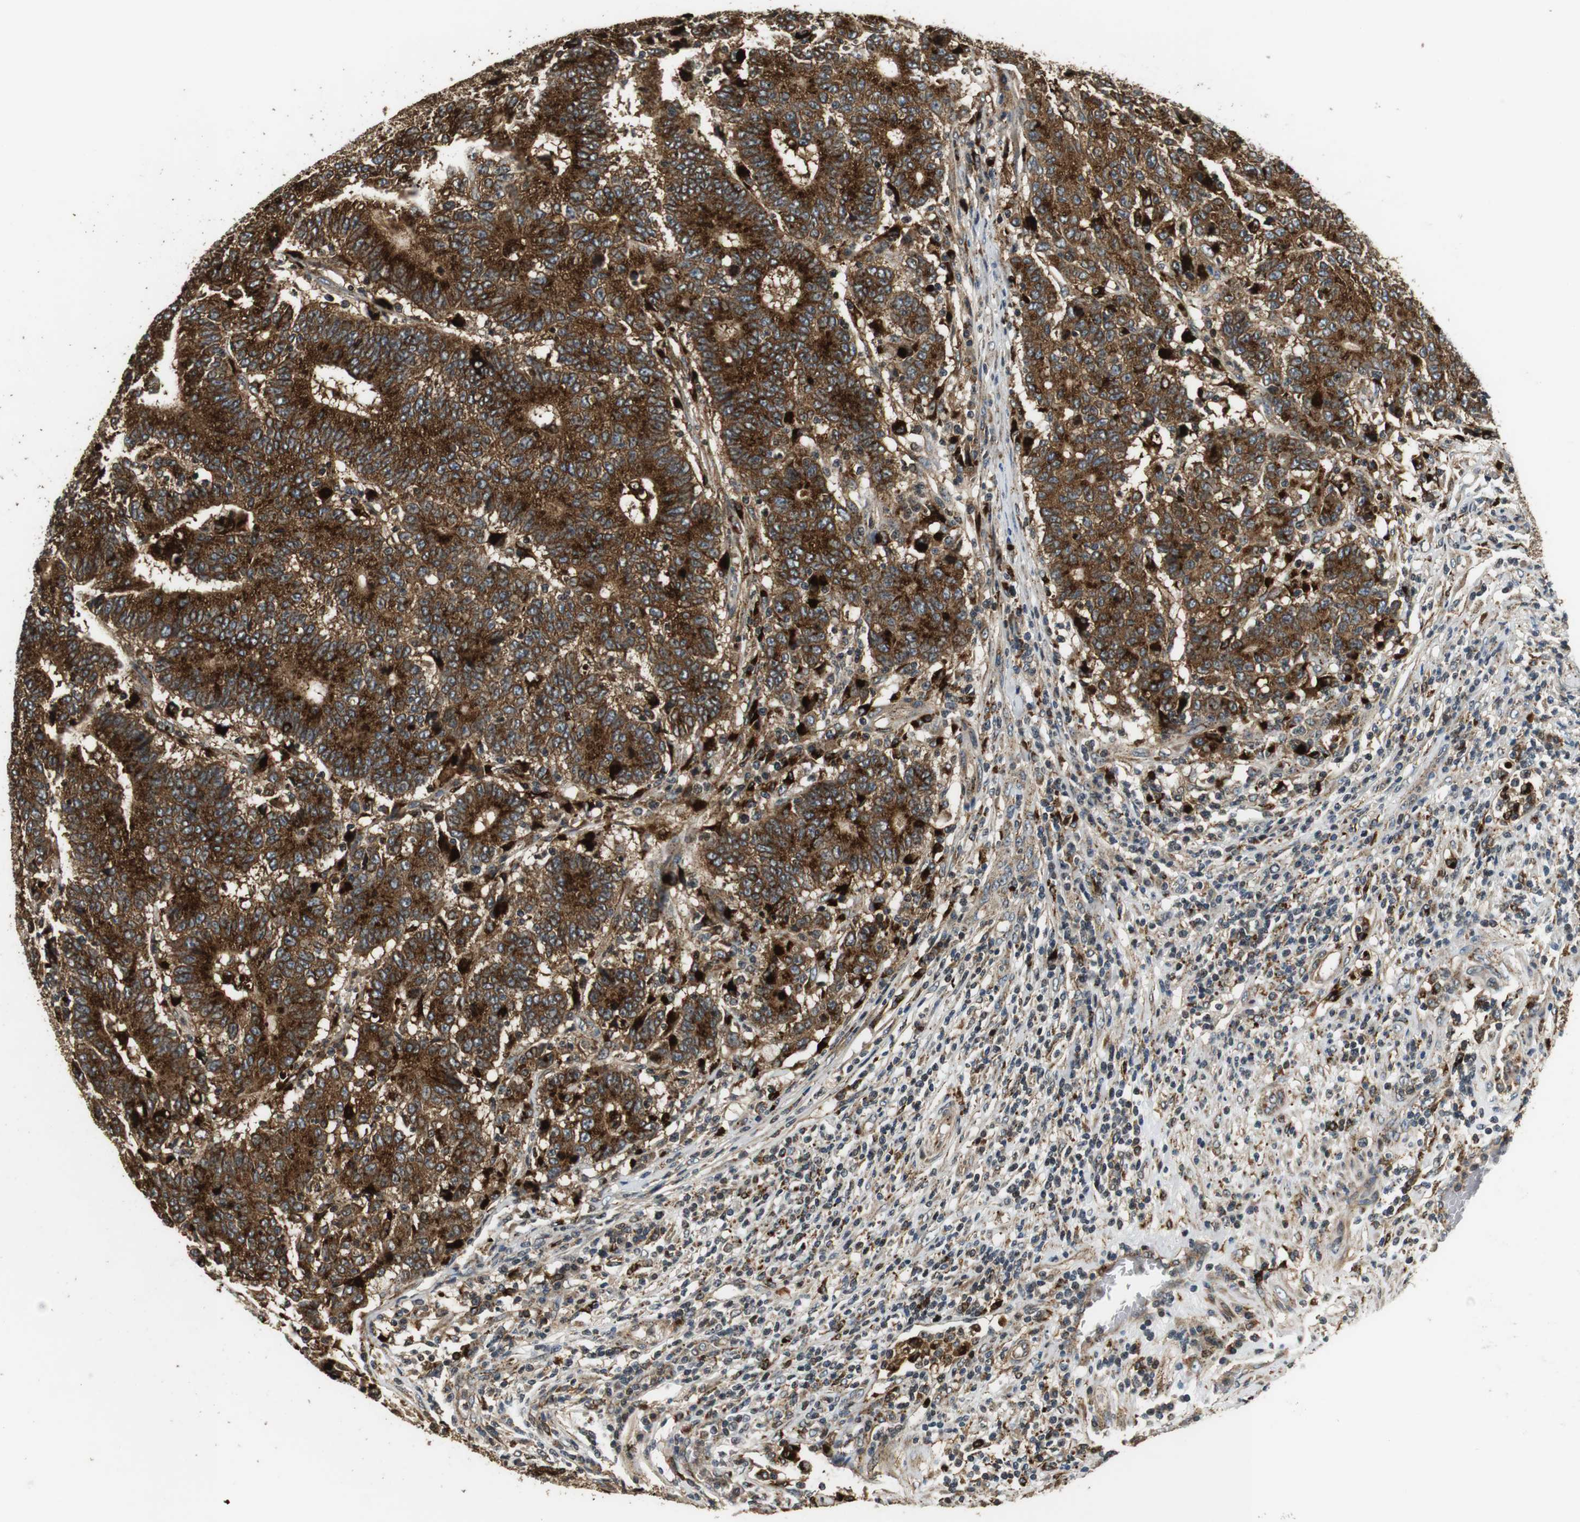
{"staining": {"intensity": "strong", "quantity": ">75%", "location": "cytoplasmic/membranous"}, "tissue": "colorectal cancer", "cell_type": "Tumor cells", "image_type": "cancer", "snomed": [{"axis": "morphology", "description": "Normal tissue, NOS"}, {"axis": "morphology", "description": "Adenocarcinoma, NOS"}, {"axis": "topography", "description": "Colon"}], "caption": "IHC histopathology image of neoplastic tissue: adenocarcinoma (colorectal) stained using immunohistochemistry shows high levels of strong protein expression localized specifically in the cytoplasmic/membranous of tumor cells, appearing as a cytoplasmic/membranous brown color.", "gene": "TXNRD1", "patient": {"sex": "female", "age": 75}}